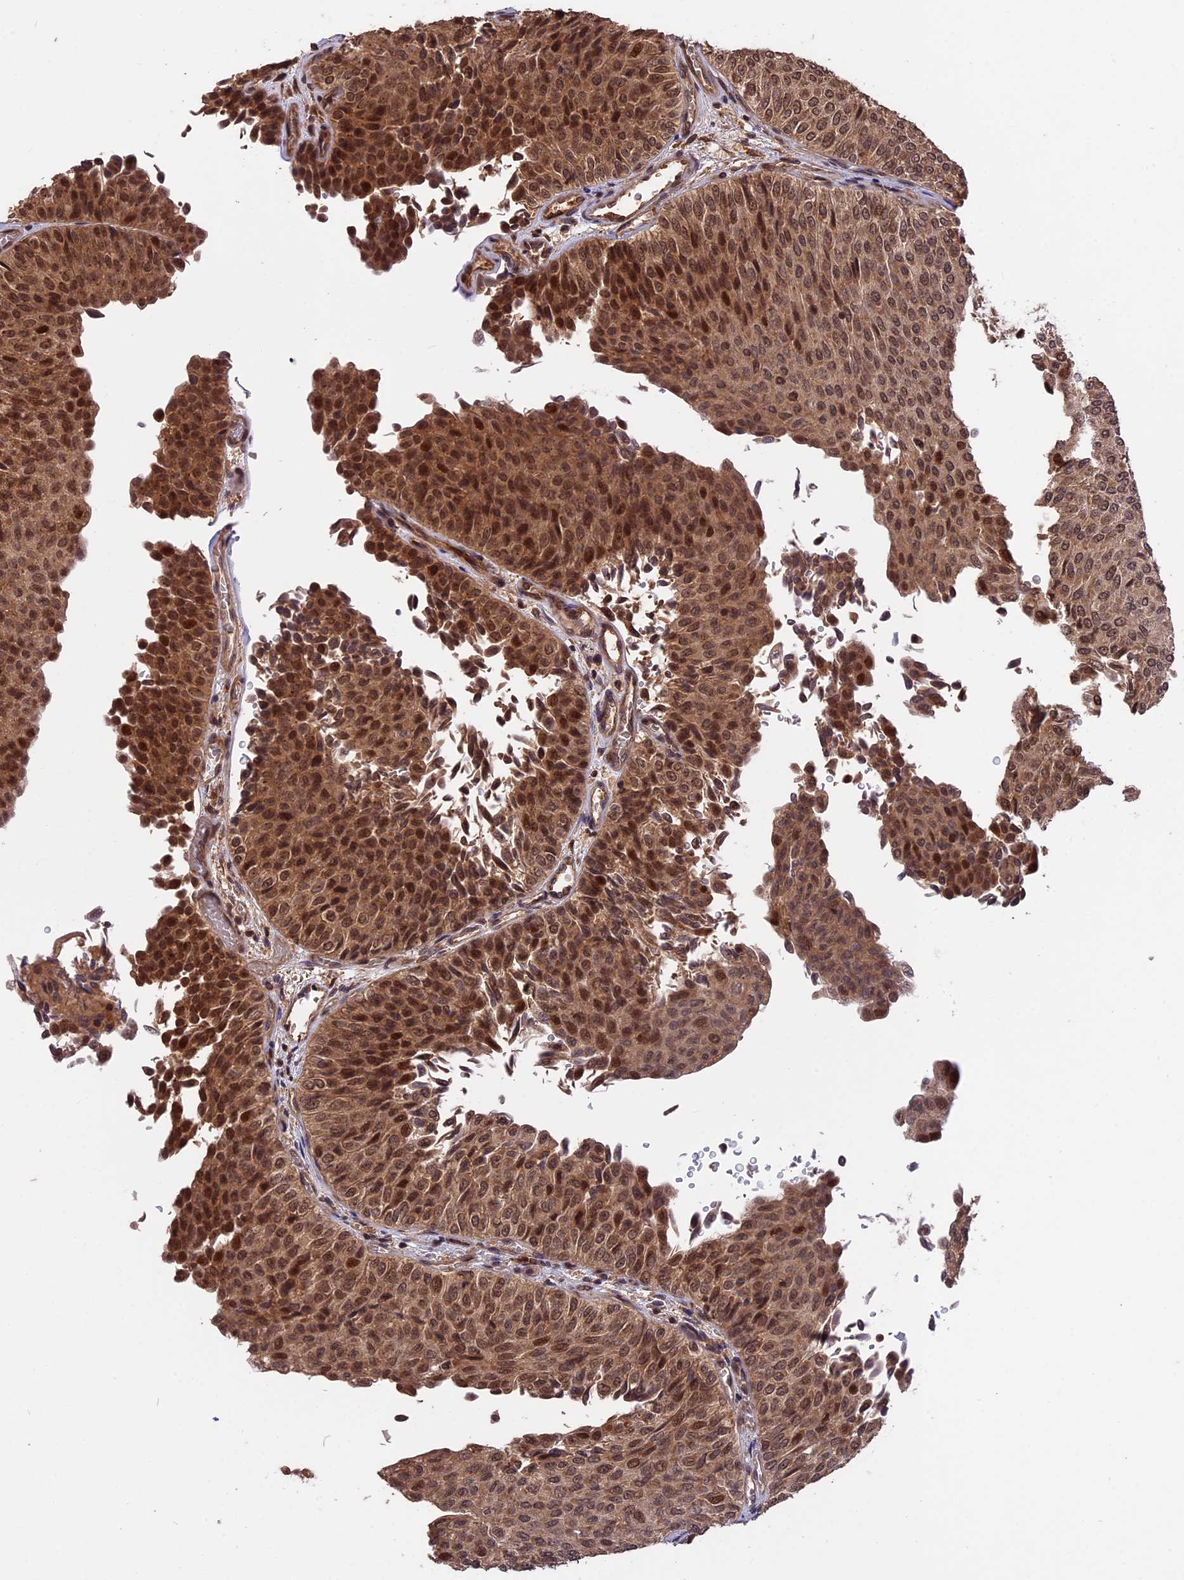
{"staining": {"intensity": "strong", "quantity": ">75%", "location": "cytoplasmic/membranous,nuclear"}, "tissue": "urothelial cancer", "cell_type": "Tumor cells", "image_type": "cancer", "snomed": [{"axis": "morphology", "description": "Urothelial carcinoma, Low grade"}, {"axis": "topography", "description": "Urinary bladder"}], "caption": "IHC staining of urothelial cancer, which exhibits high levels of strong cytoplasmic/membranous and nuclear positivity in about >75% of tumor cells indicating strong cytoplasmic/membranous and nuclear protein positivity. The staining was performed using DAB (brown) for protein detection and nuclei were counterstained in hematoxylin (blue).", "gene": "ESCO1", "patient": {"sex": "male", "age": 78}}